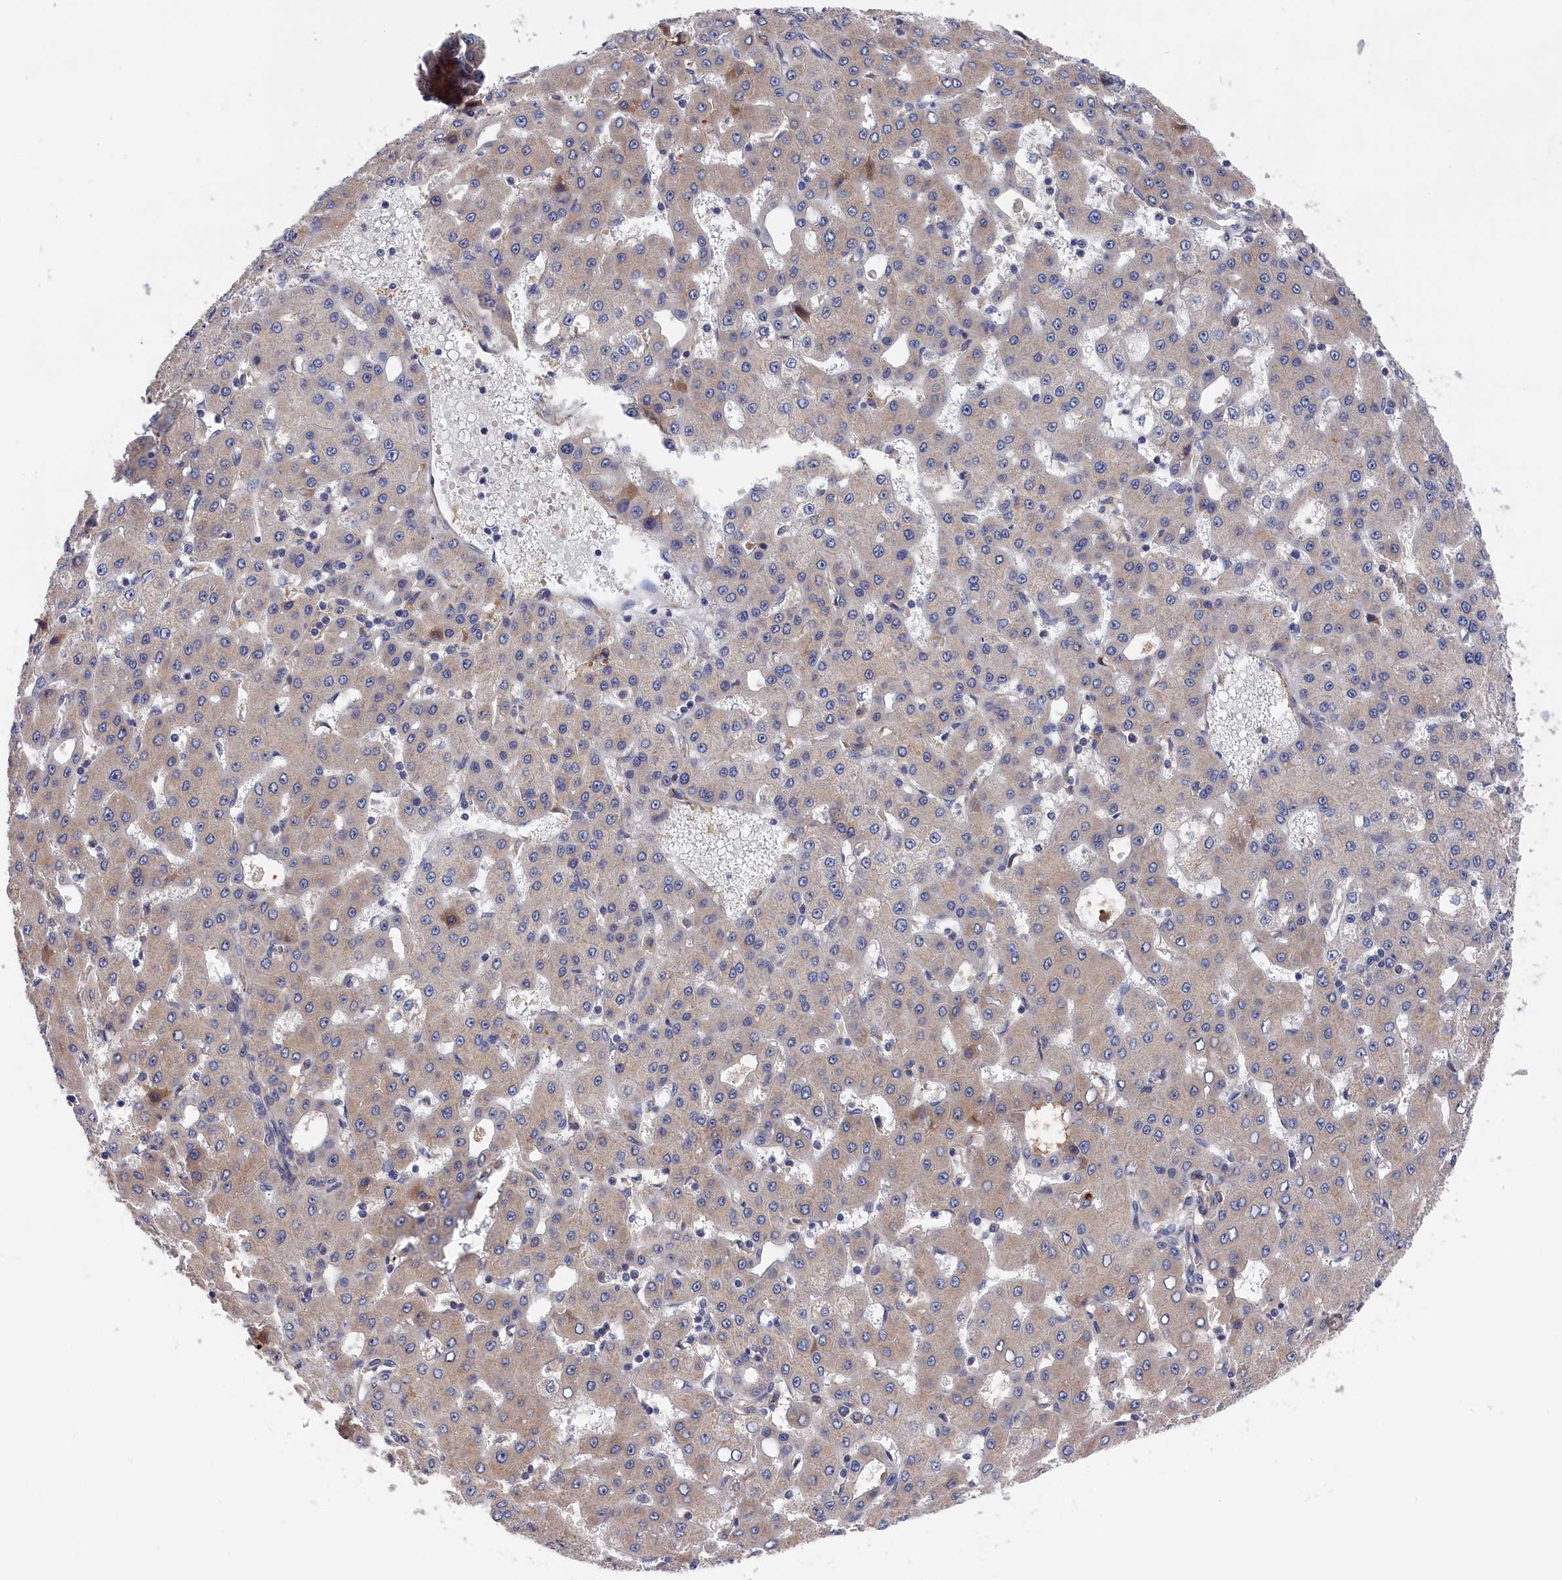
{"staining": {"intensity": "weak", "quantity": "25%-75%", "location": "cytoplasmic/membranous"}, "tissue": "liver cancer", "cell_type": "Tumor cells", "image_type": "cancer", "snomed": [{"axis": "morphology", "description": "Carcinoma, Hepatocellular, NOS"}, {"axis": "topography", "description": "Liver"}], "caption": "Liver cancer (hepatocellular carcinoma) stained with IHC shows weak cytoplasmic/membranous staining in approximately 25%-75% of tumor cells.", "gene": "CYB5D2", "patient": {"sex": "male", "age": 47}}